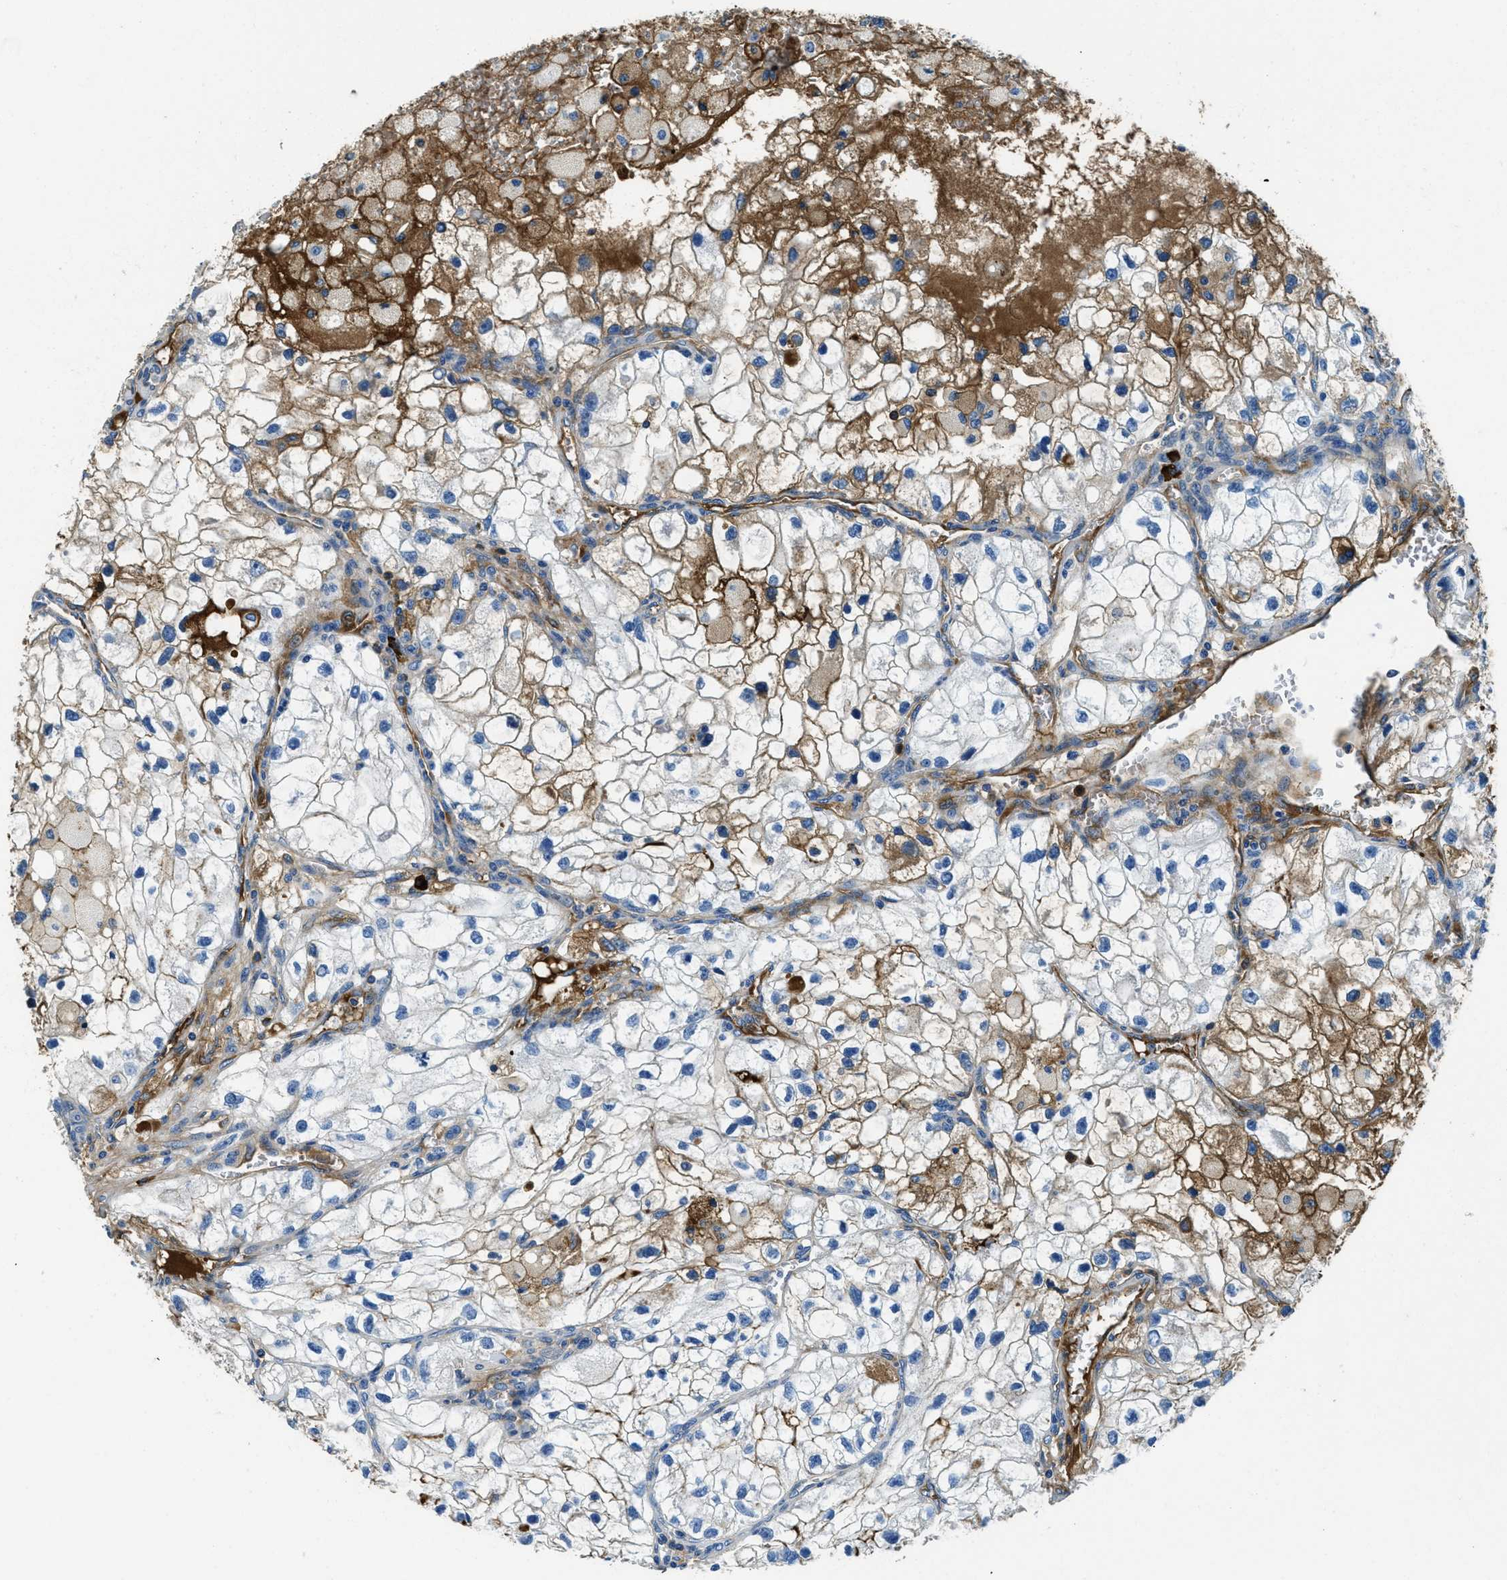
{"staining": {"intensity": "moderate", "quantity": "25%-75%", "location": "cytoplasmic/membranous"}, "tissue": "renal cancer", "cell_type": "Tumor cells", "image_type": "cancer", "snomed": [{"axis": "morphology", "description": "Adenocarcinoma, NOS"}, {"axis": "topography", "description": "Kidney"}], "caption": "About 25%-75% of tumor cells in human renal adenocarcinoma show moderate cytoplasmic/membranous protein staining as visualized by brown immunohistochemical staining.", "gene": "TMEM186", "patient": {"sex": "female", "age": 70}}